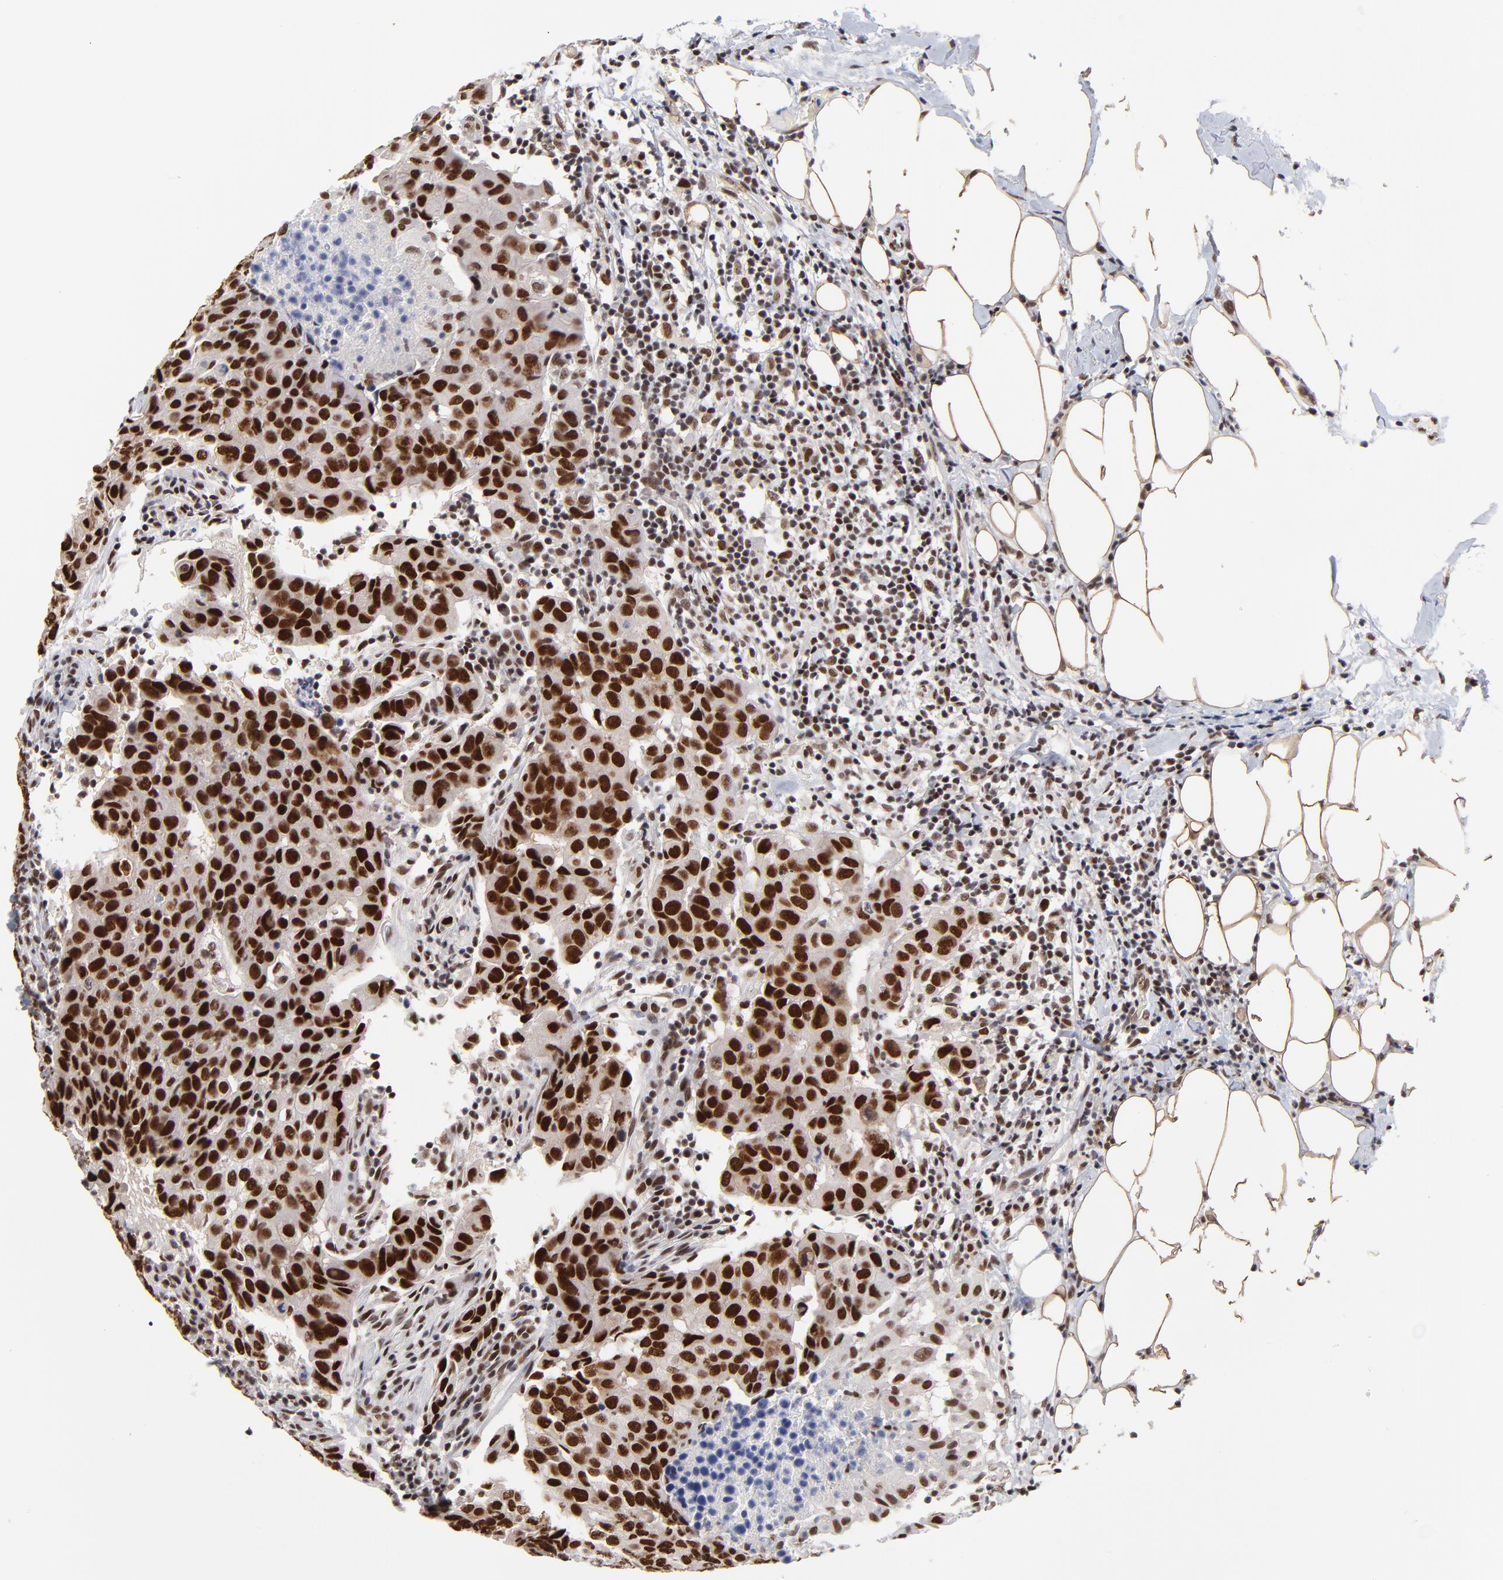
{"staining": {"intensity": "strong", "quantity": ">75%", "location": "nuclear"}, "tissue": "breast cancer", "cell_type": "Tumor cells", "image_type": "cancer", "snomed": [{"axis": "morphology", "description": "Duct carcinoma"}, {"axis": "topography", "description": "Breast"}], "caption": "A brown stain shows strong nuclear positivity of a protein in breast cancer (intraductal carcinoma) tumor cells.", "gene": "ZMYM3", "patient": {"sex": "female", "age": 54}}